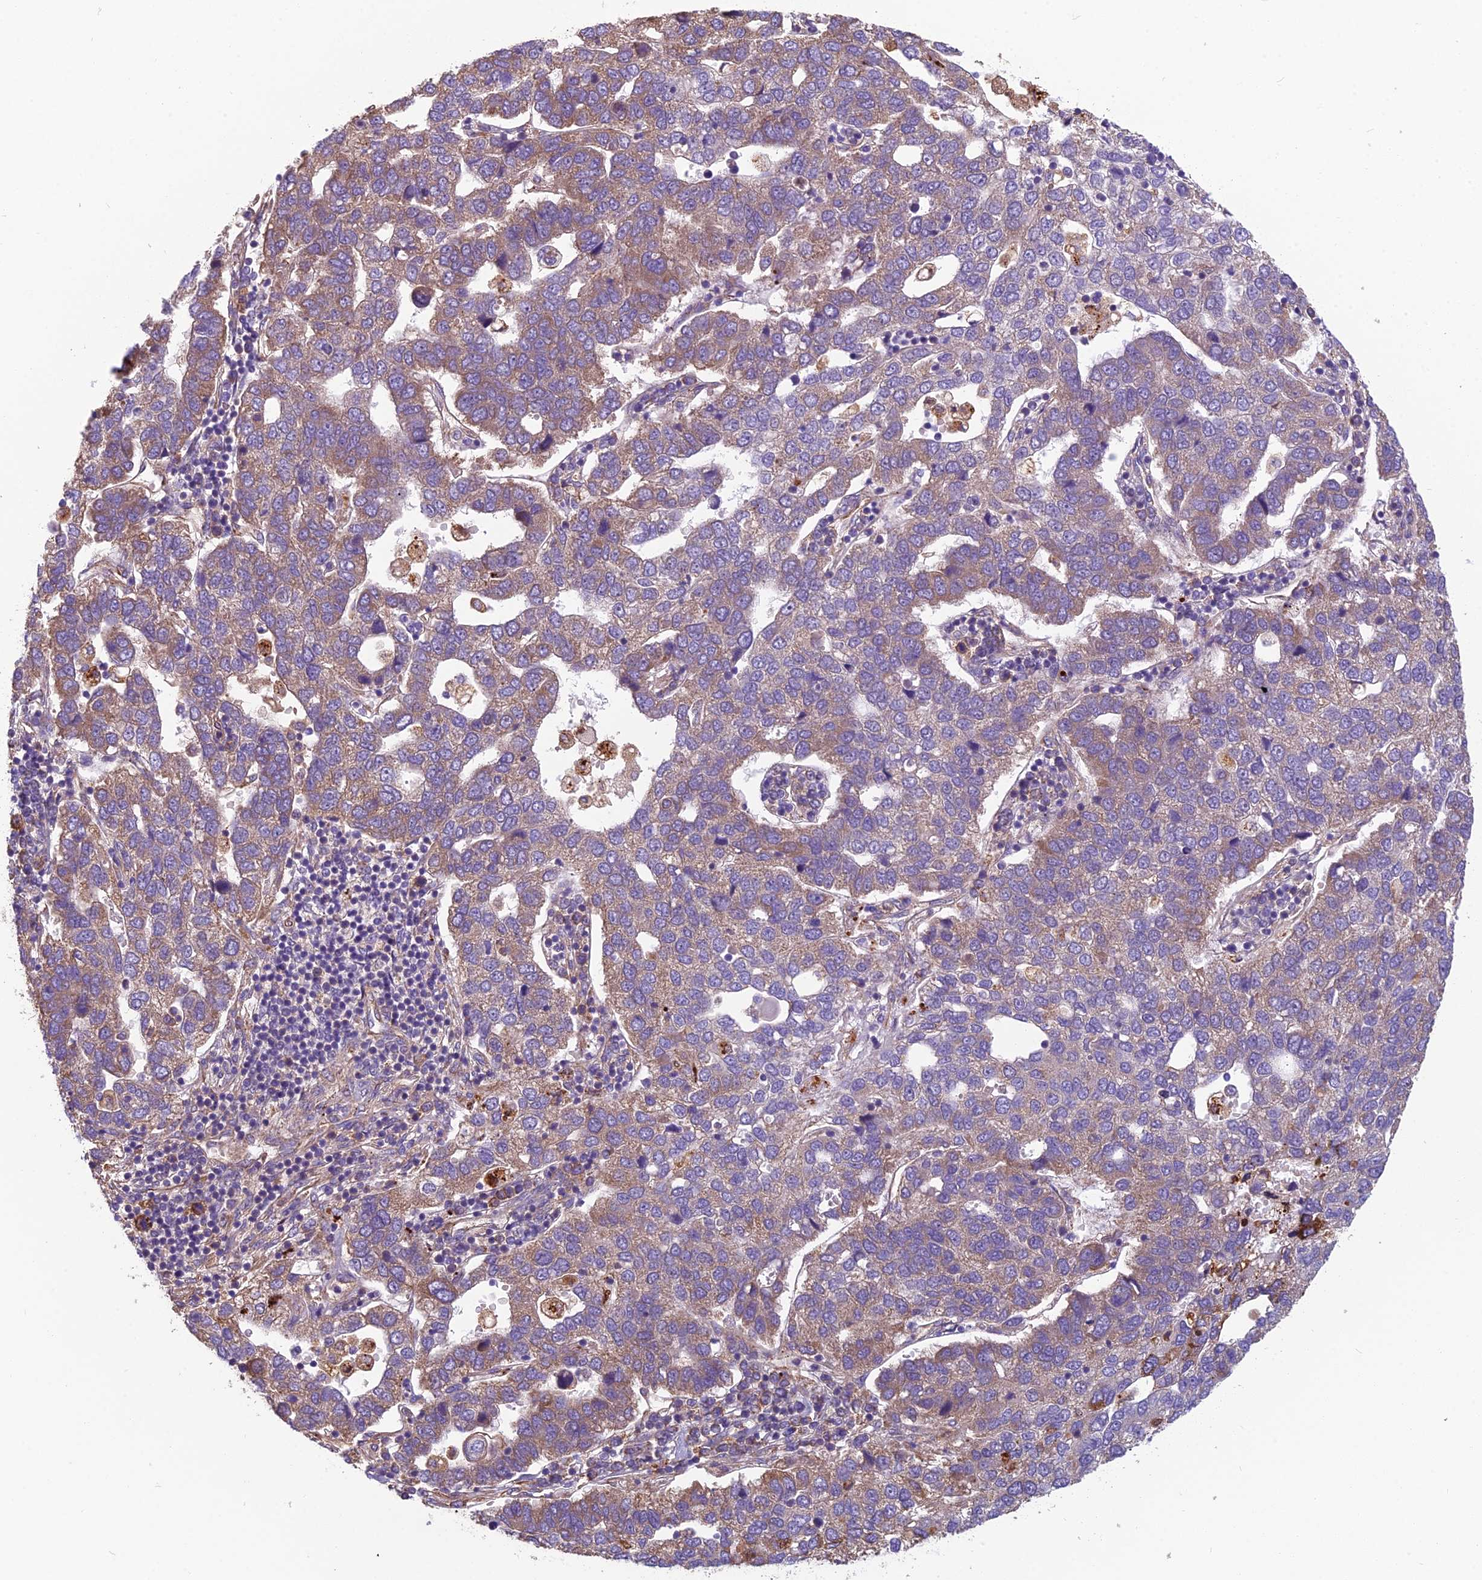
{"staining": {"intensity": "weak", "quantity": "25%-75%", "location": "cytoplasmic/membranous"}, "tissue": "pancreatic cancer", "cell_type": "Tumor cells", "image_type": "cancer", "snomed": [{"axis": "morphology", "description": "Adenocarcinoma, NOS"}, {"axis": "topography", "description": "Pancreas"}], "caption": "High-magnification brightfield microscopy of adenocarcinoma (pancreatic) stained with DAB (brown) and counterstained with hematoxylin (blue). tumor cells exhibit weak cytoplasmic/membranous expression is seen in about25%-75% of cells.", "gene": "SPDL1", "patient": {"sex": "female", "age": 61}}